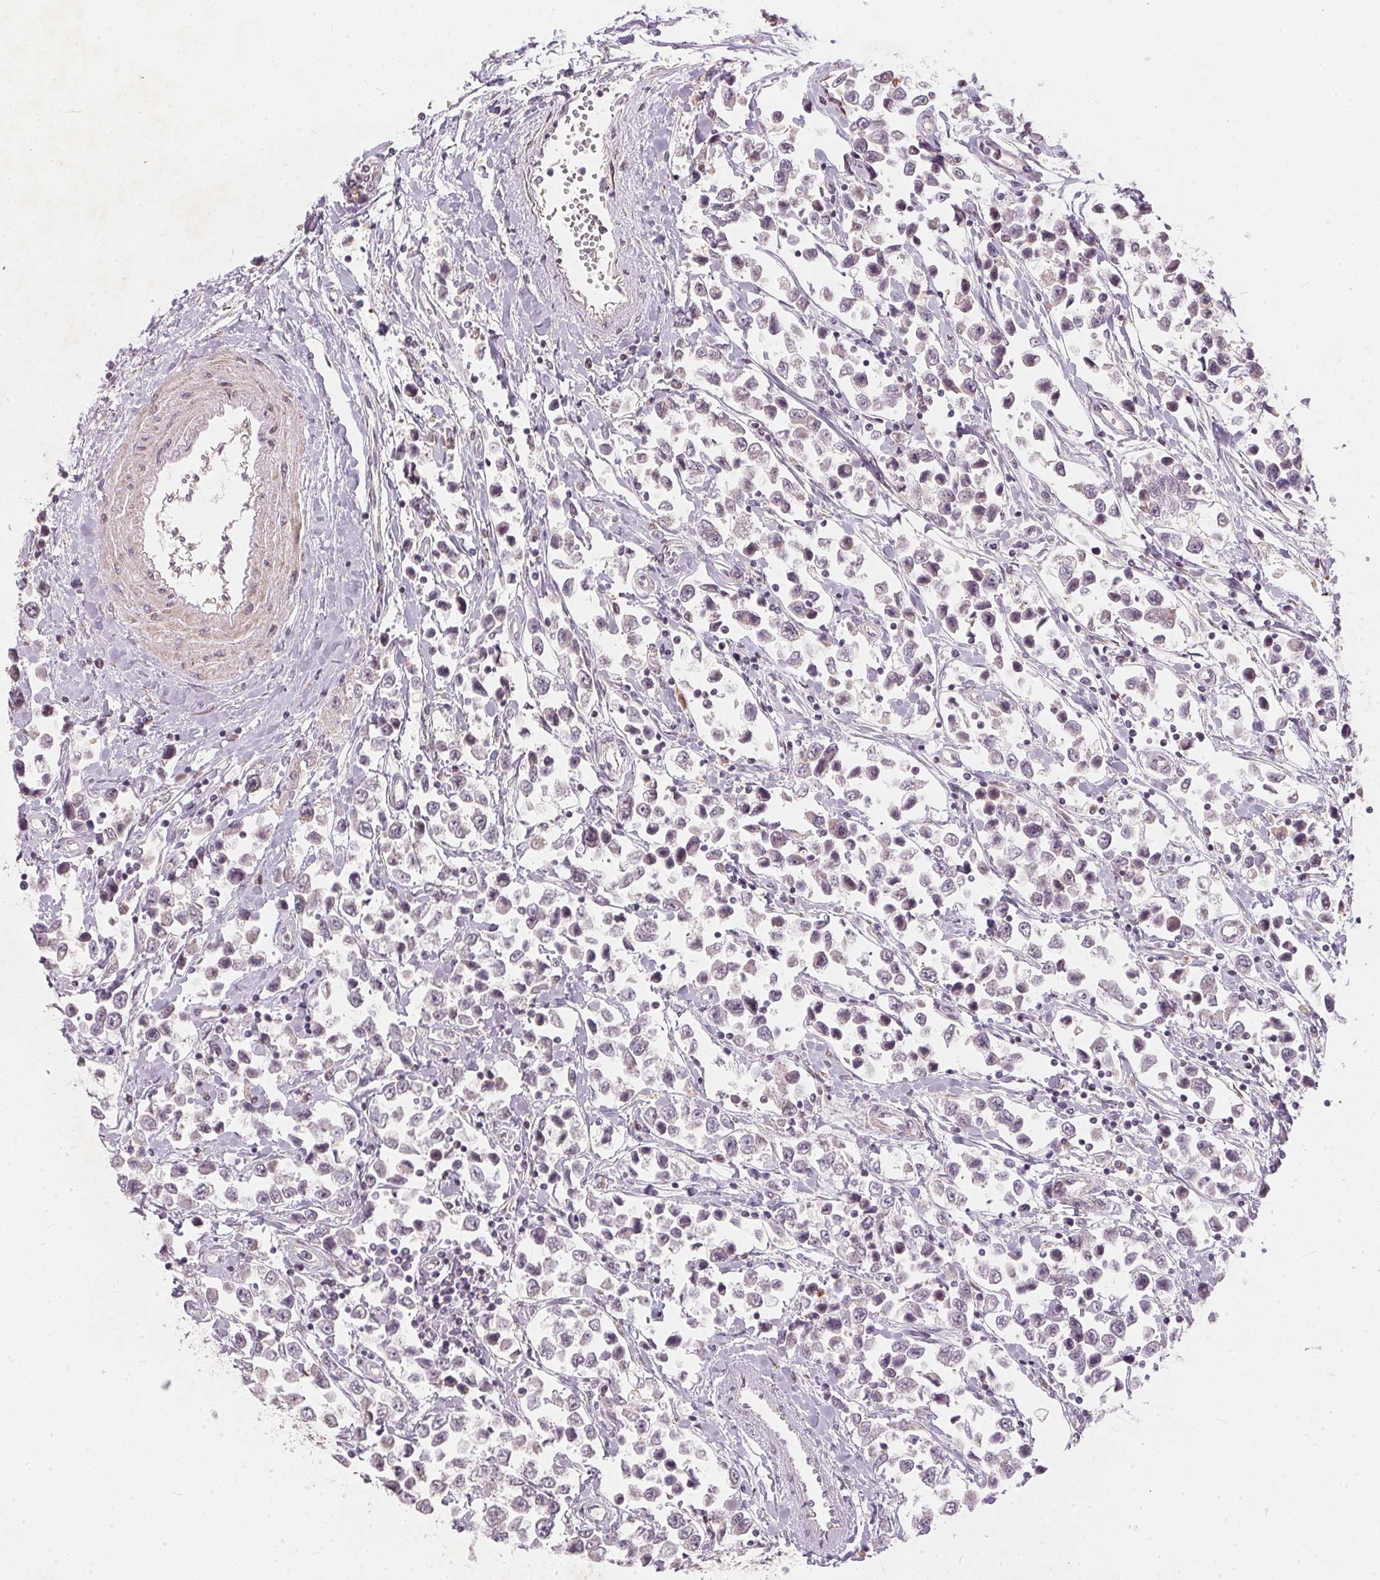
{"staining": {"intensity": "negative", "quantity": "none", "location": "none"}, "tissue": "testis cancer", "cell_type": "Tumor cells", "image_type": "cancer", "snomed": [{"axis": "morphology", "description": "Seminoma, NOS"}, {"axis": "topography", "description": "Testis"}], "caption": "The histopathology image shows no staining of tumor cells in testis cancer (seminoma).", "gene": "VWA5B2", "patient": {"sex": "male", "age": 34}}